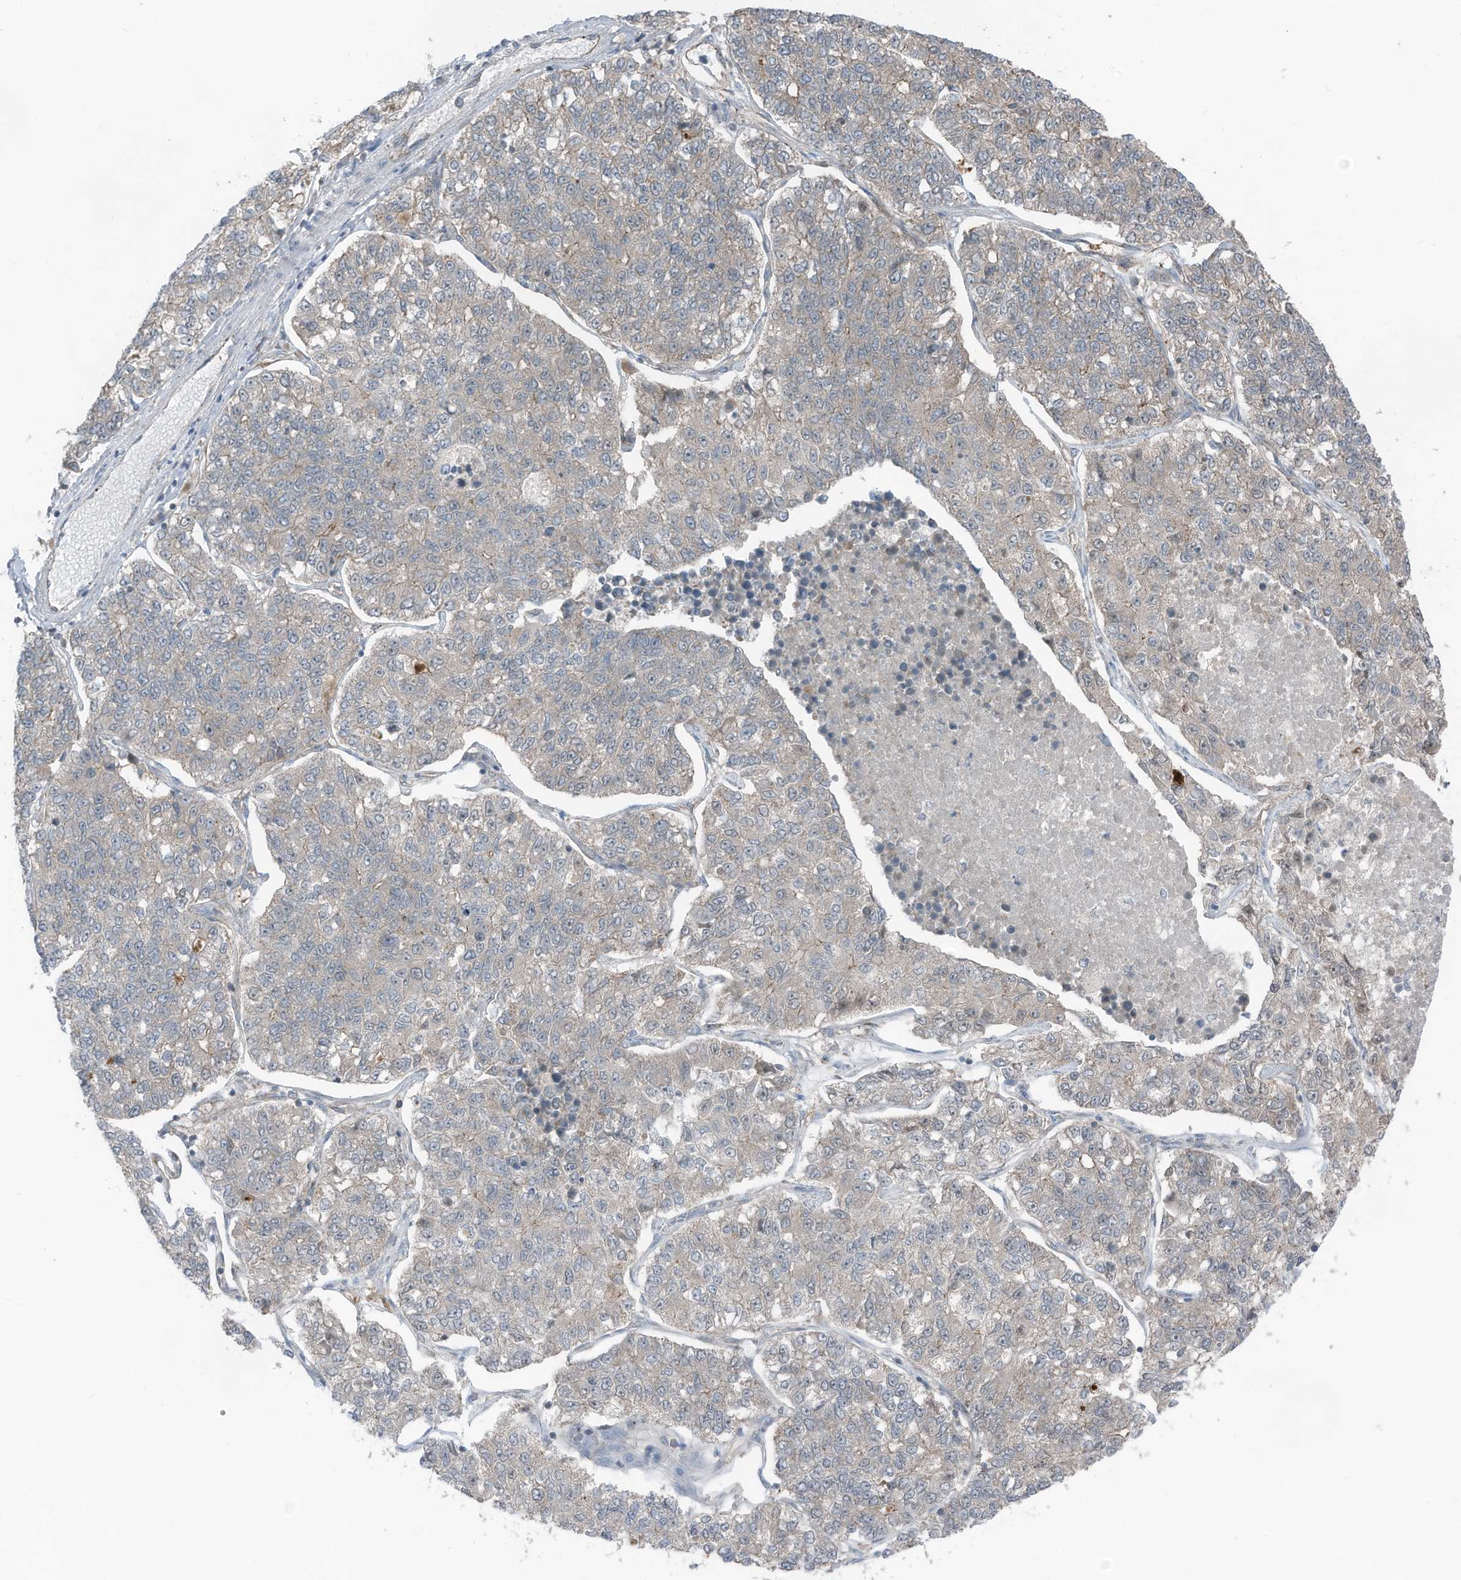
{"staining": {"intensity": "moderate", "quantity": "25%-75%", "location": "cytoplasmic/membranous"}, "tissue": "lung cancer", "cell_type": "Tumor cells", "image_type": "cancer", "snomed": [{"axis": "morphology", "description": "Adenocarcinoma, NOS"}, {"axis": "topography", "description": "Lung"}], "caption": "Immunohistochemical staining of human lung adenocarcinoma displays medium levels of moderate cytoplasmic/membranous staining in approximately 25%-75% of tumor cells.", "gene": "TXNDC9", "patient": {"sex": "male", "age": 49}}